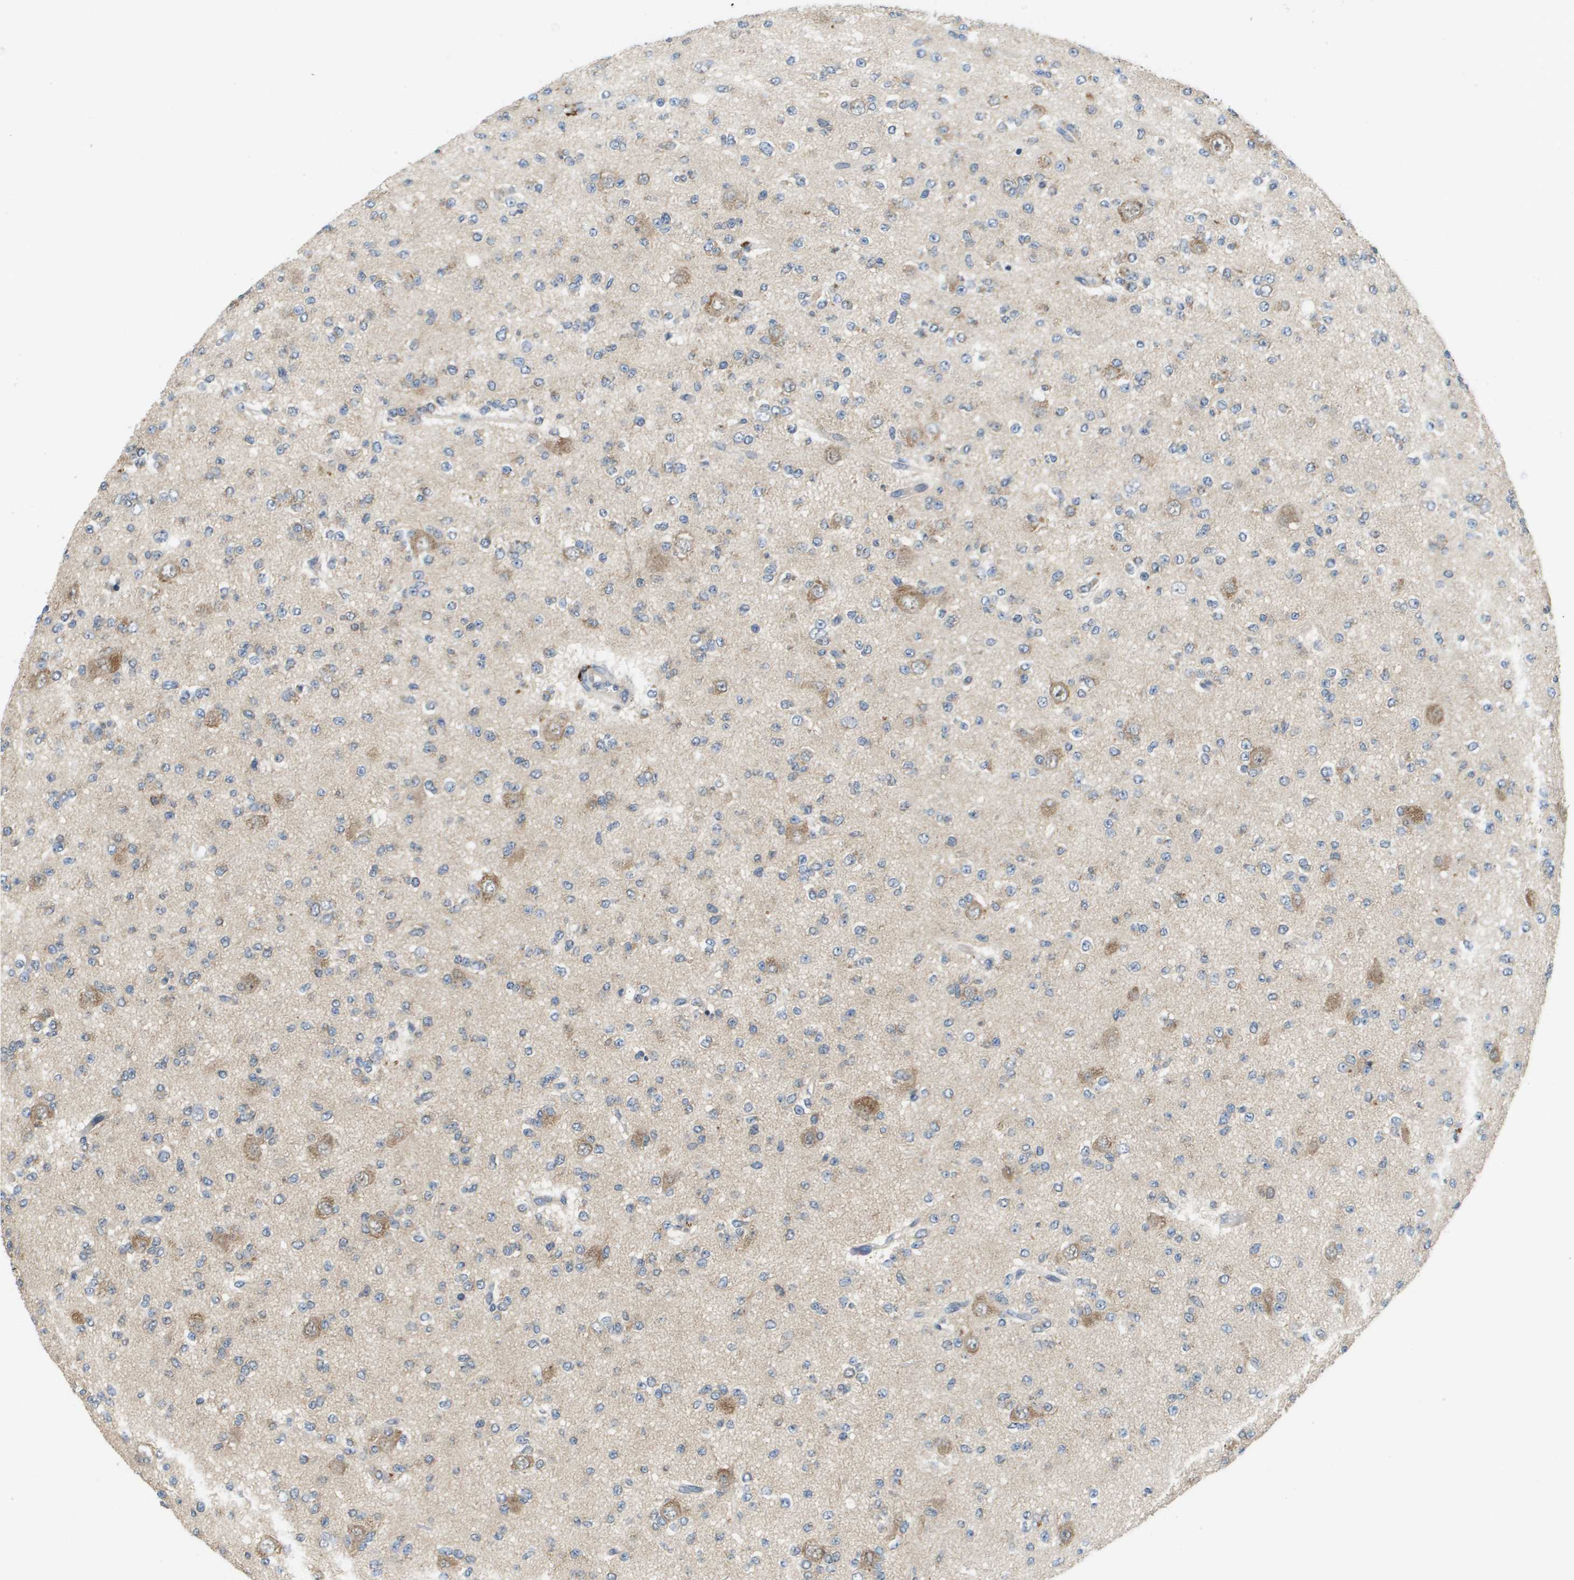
{"staining": {"intensity": "negative", "quantity": "none", "location": "none"}, "tissue": "glioma", "cell_type": "Tumor cells", "image_type": "cancer", "snomed": [{"axis": "morphology", "description": "Glioma, malignant, Low grade"}, {"axis": "topography", "description": "Brain"}], "caption": "An immunohistochemistry (IHC) histopathology image of glioma is shown. There is no staining in tumor cells of glioma. (DAB (3,3'-diaminobenzidine) immunohistochemistry visualized using brightfield microscopy, high magnification).", "gene": "SLC25A20", "patient": {"sex": "male", "age": 38}}